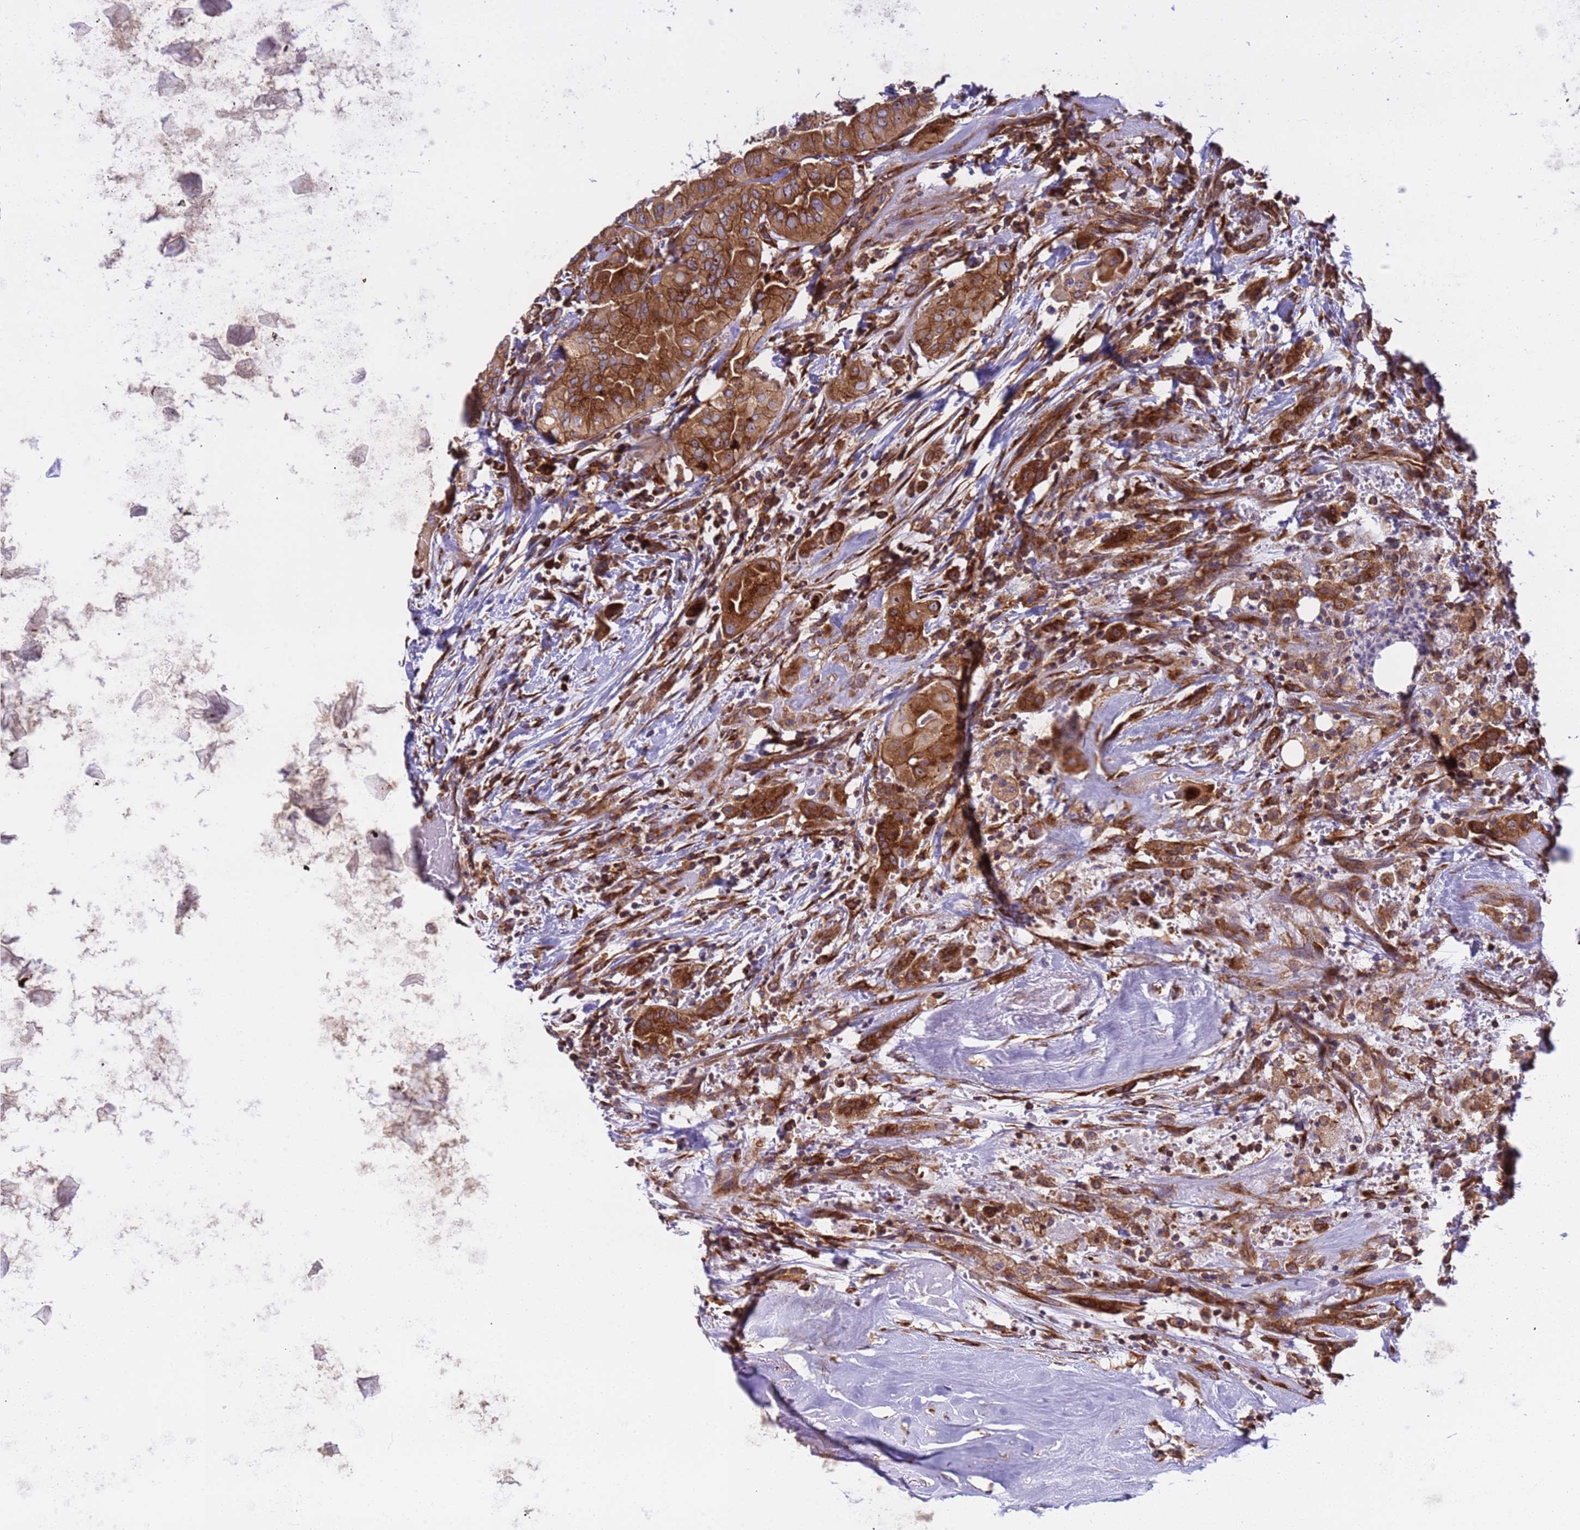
{"staining": {"intensity": "strong", "quantity": ">75%", "location": "cytoplasmic/membranous"}, "tissue": "thyroid cancer", "cell_type": "Tumor cells", "image_type": "cancer", "snomed": [{"axis": "morphology", "description": "Papillary adenocarcinoma, NOS"}, {"axis": "topography", "description": "Thyroid gland"}], "caption": "IHC (DAB (3,3'-diaminobenzidine)) staining of human thyroid cancer displays strong cytoplasmic/membranous protein positivity in approximately >75% of tumor cells.", "gene": "RPL36", "patient": {"sex": "female", "age": 59}}